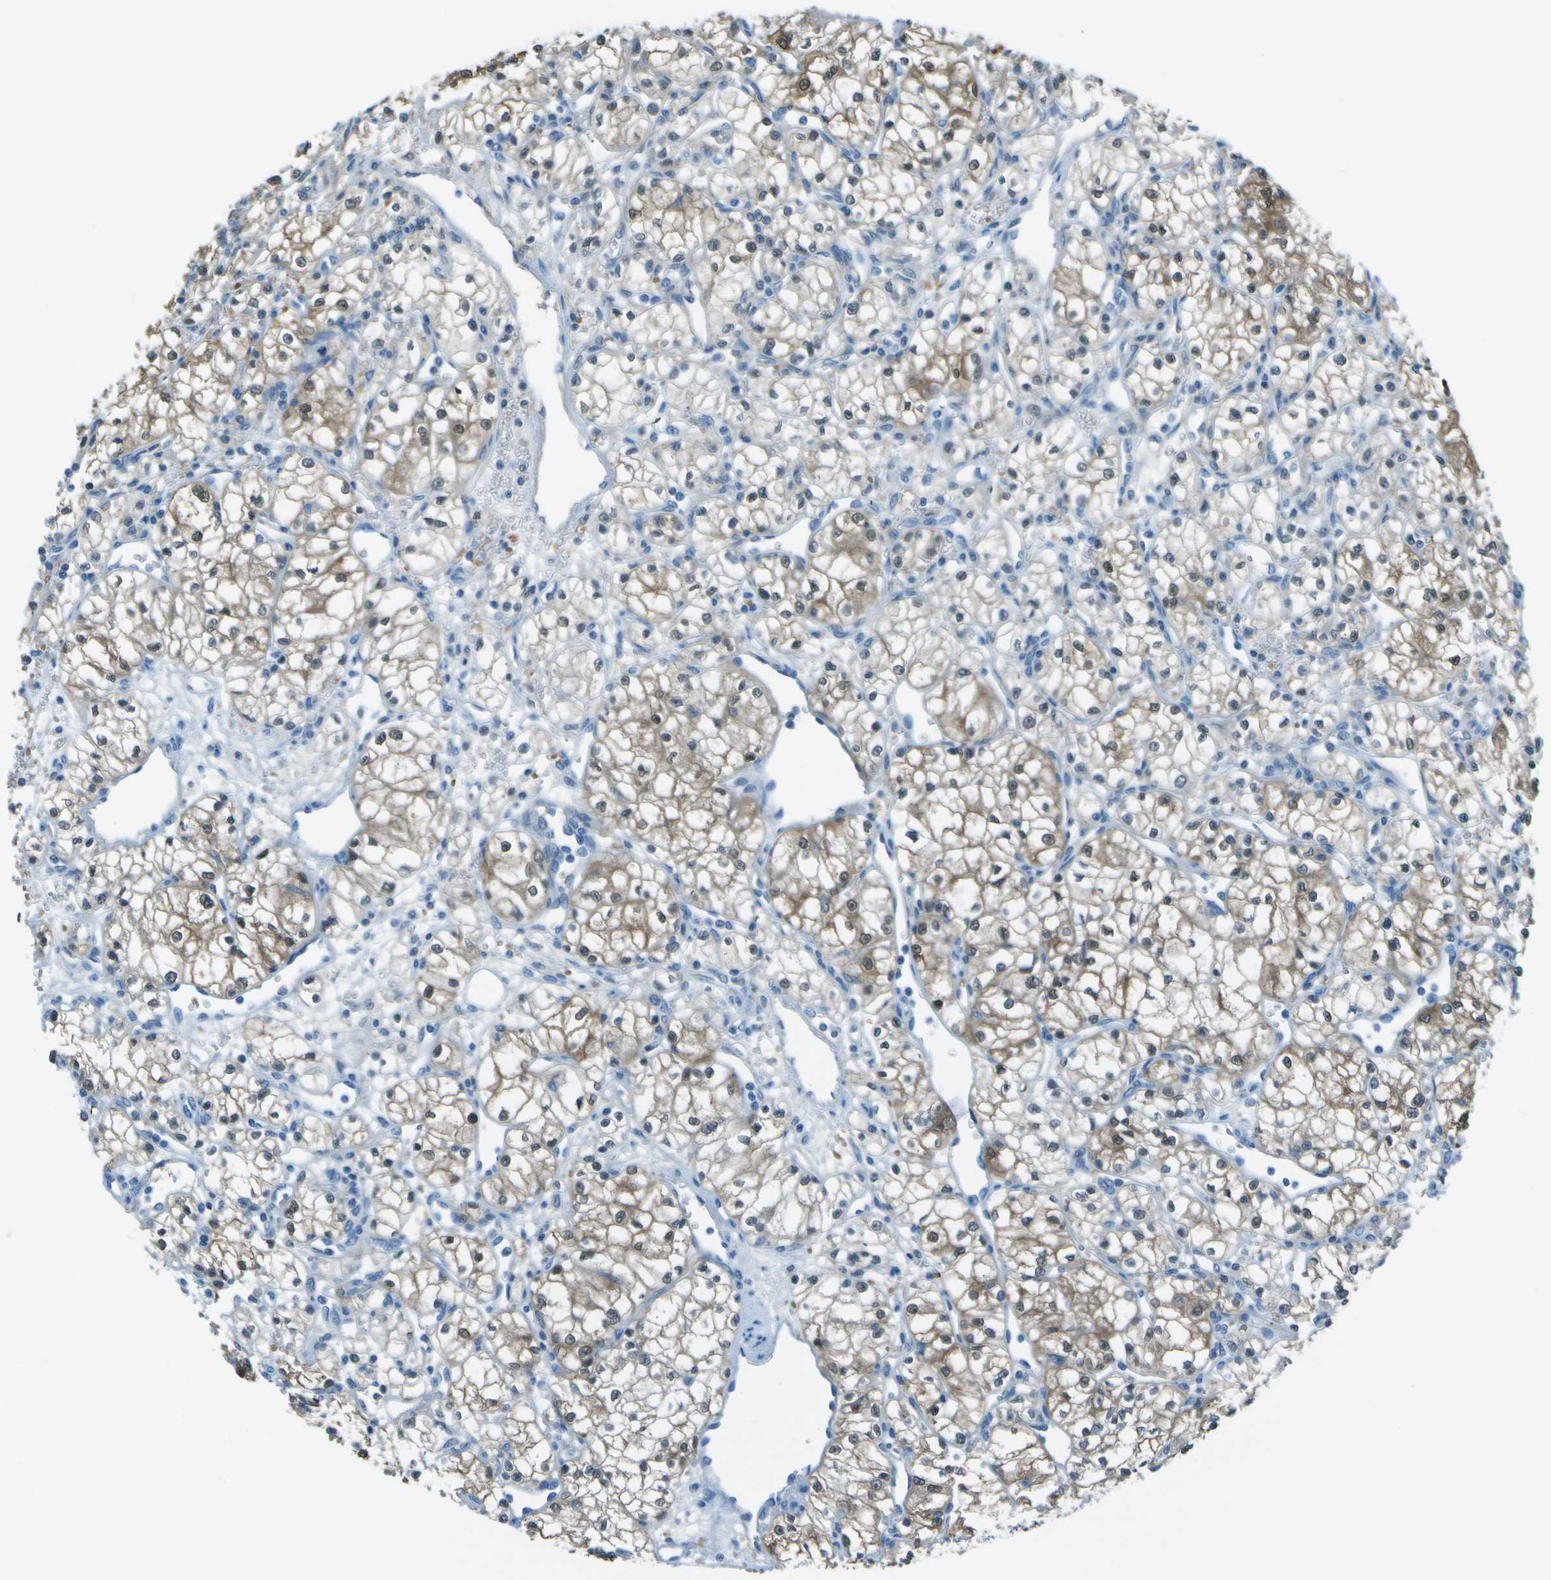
{"staining": {"intensity": "moderate", "quantity": "<25%", "location": "cytoplasmic/membranous,nuclear"}, "tissue": "renal cancer", "cell_type": "Tumor cells", "image_type": "cancer", "snomed": [{"axis": "morphology", "description": "Normal tissue, NOS"}, {"axis": "morphology", "description": "Adenocarcinoma, NOS"}, {"axis": "topography", "description": "Kidney"}], "caption": "A brown stain highlights moderate cytoplasmic/membranous and nuclear staining of a protein in renal adenocarcinoma tumor cells.", "gene": "ASL", "patient": {"sex": "male", "age": 59}}